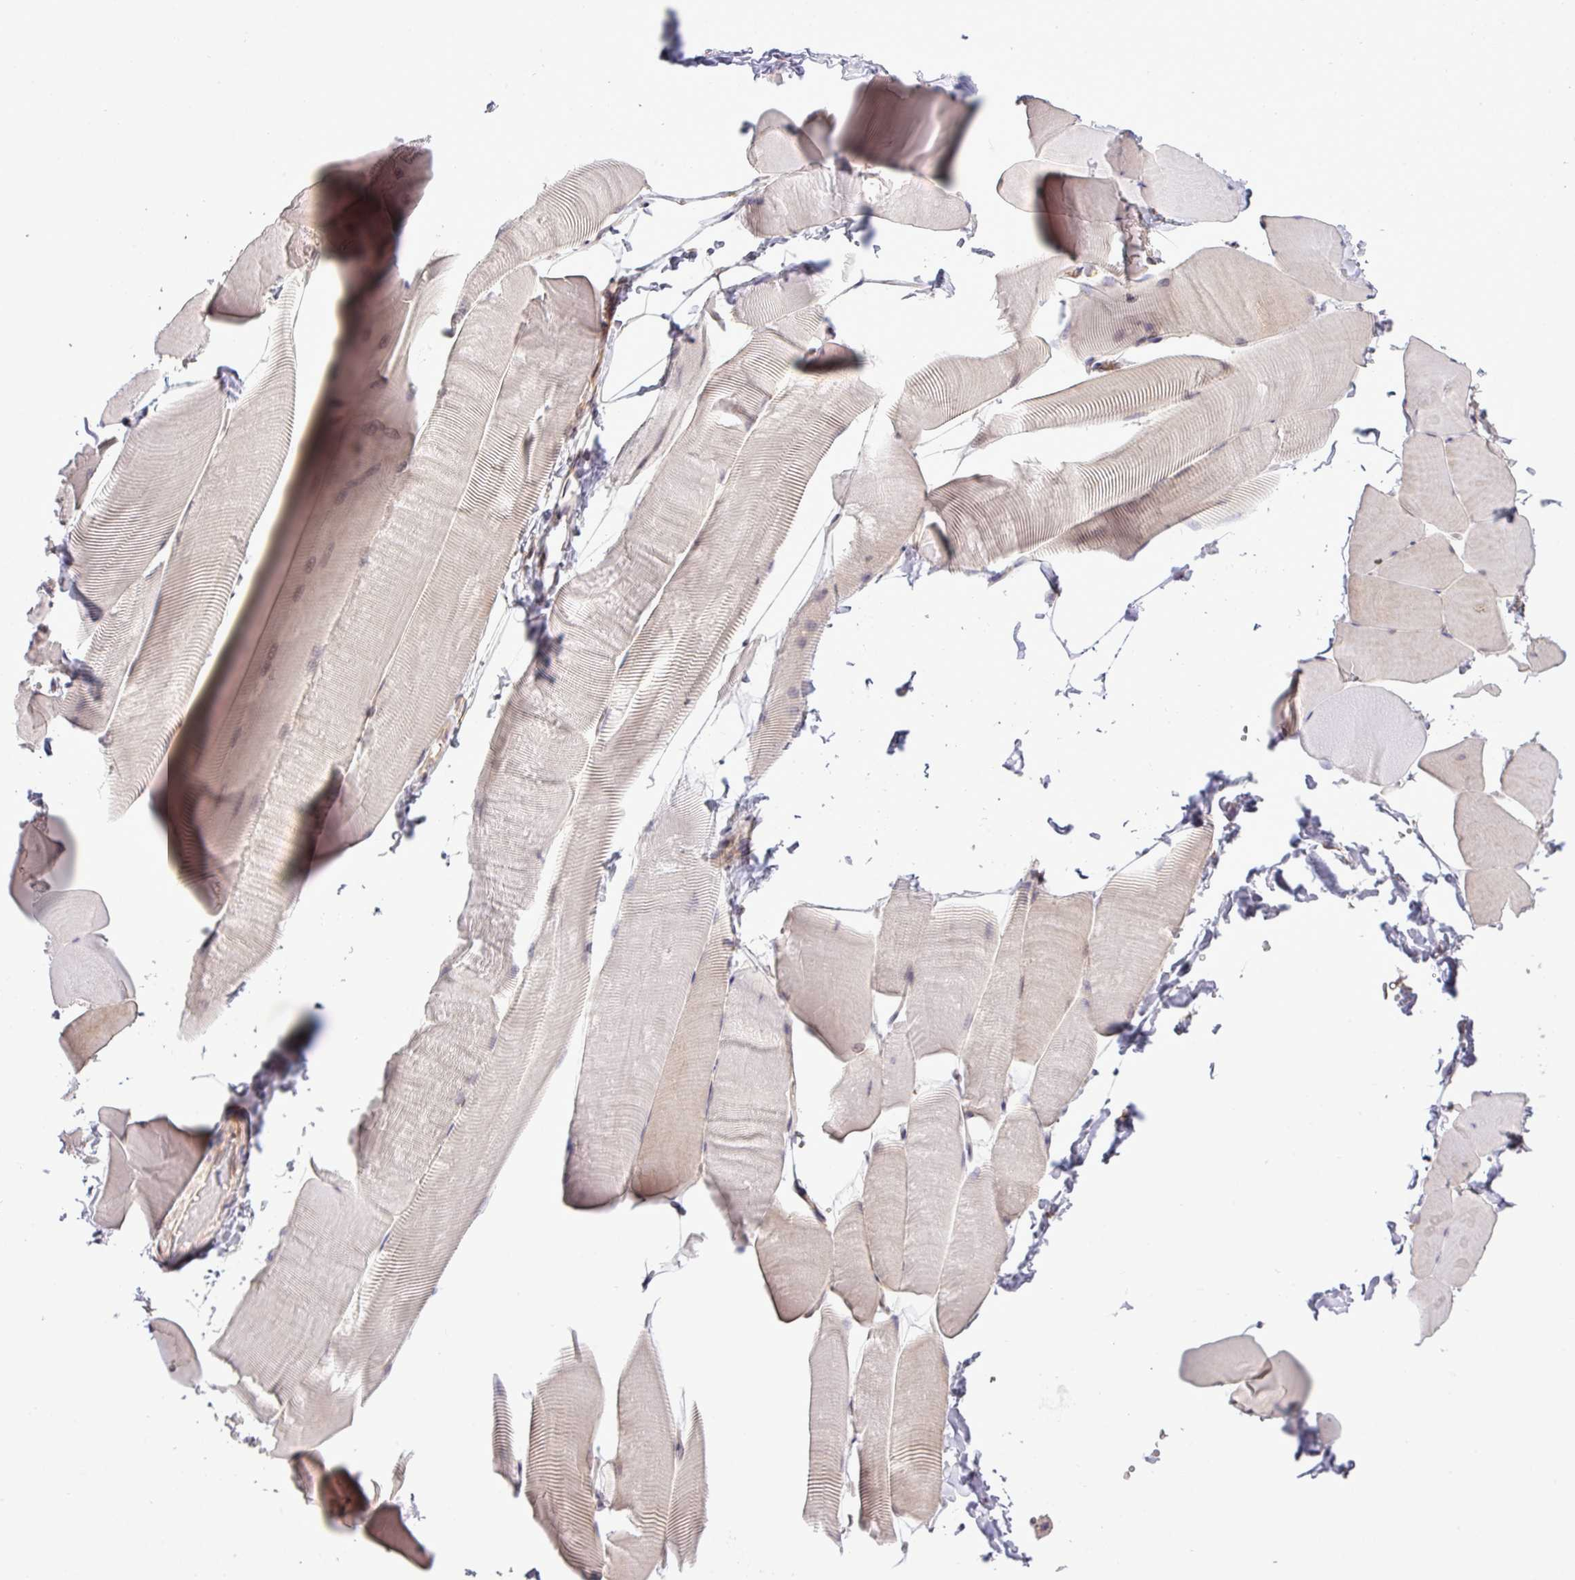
{"staining": {"intensity": "negative", "quantity": "none", "location": "none"}, "tissue": "skeletal muscle", "cell_type": "Myocytes", "image_type": "normal", "snomed": [{"axis": "morphology", "description": "Normal tissue, NOS"}, {"axis": "topography", "description": "Skeletal muscle"}], "caption": "Myocytes show no significant expression in benign skeletal muscle. (DAB IHC, high magnification).", "gene": "FAM222B", "patient": {"sex": "male", "age": 25}}